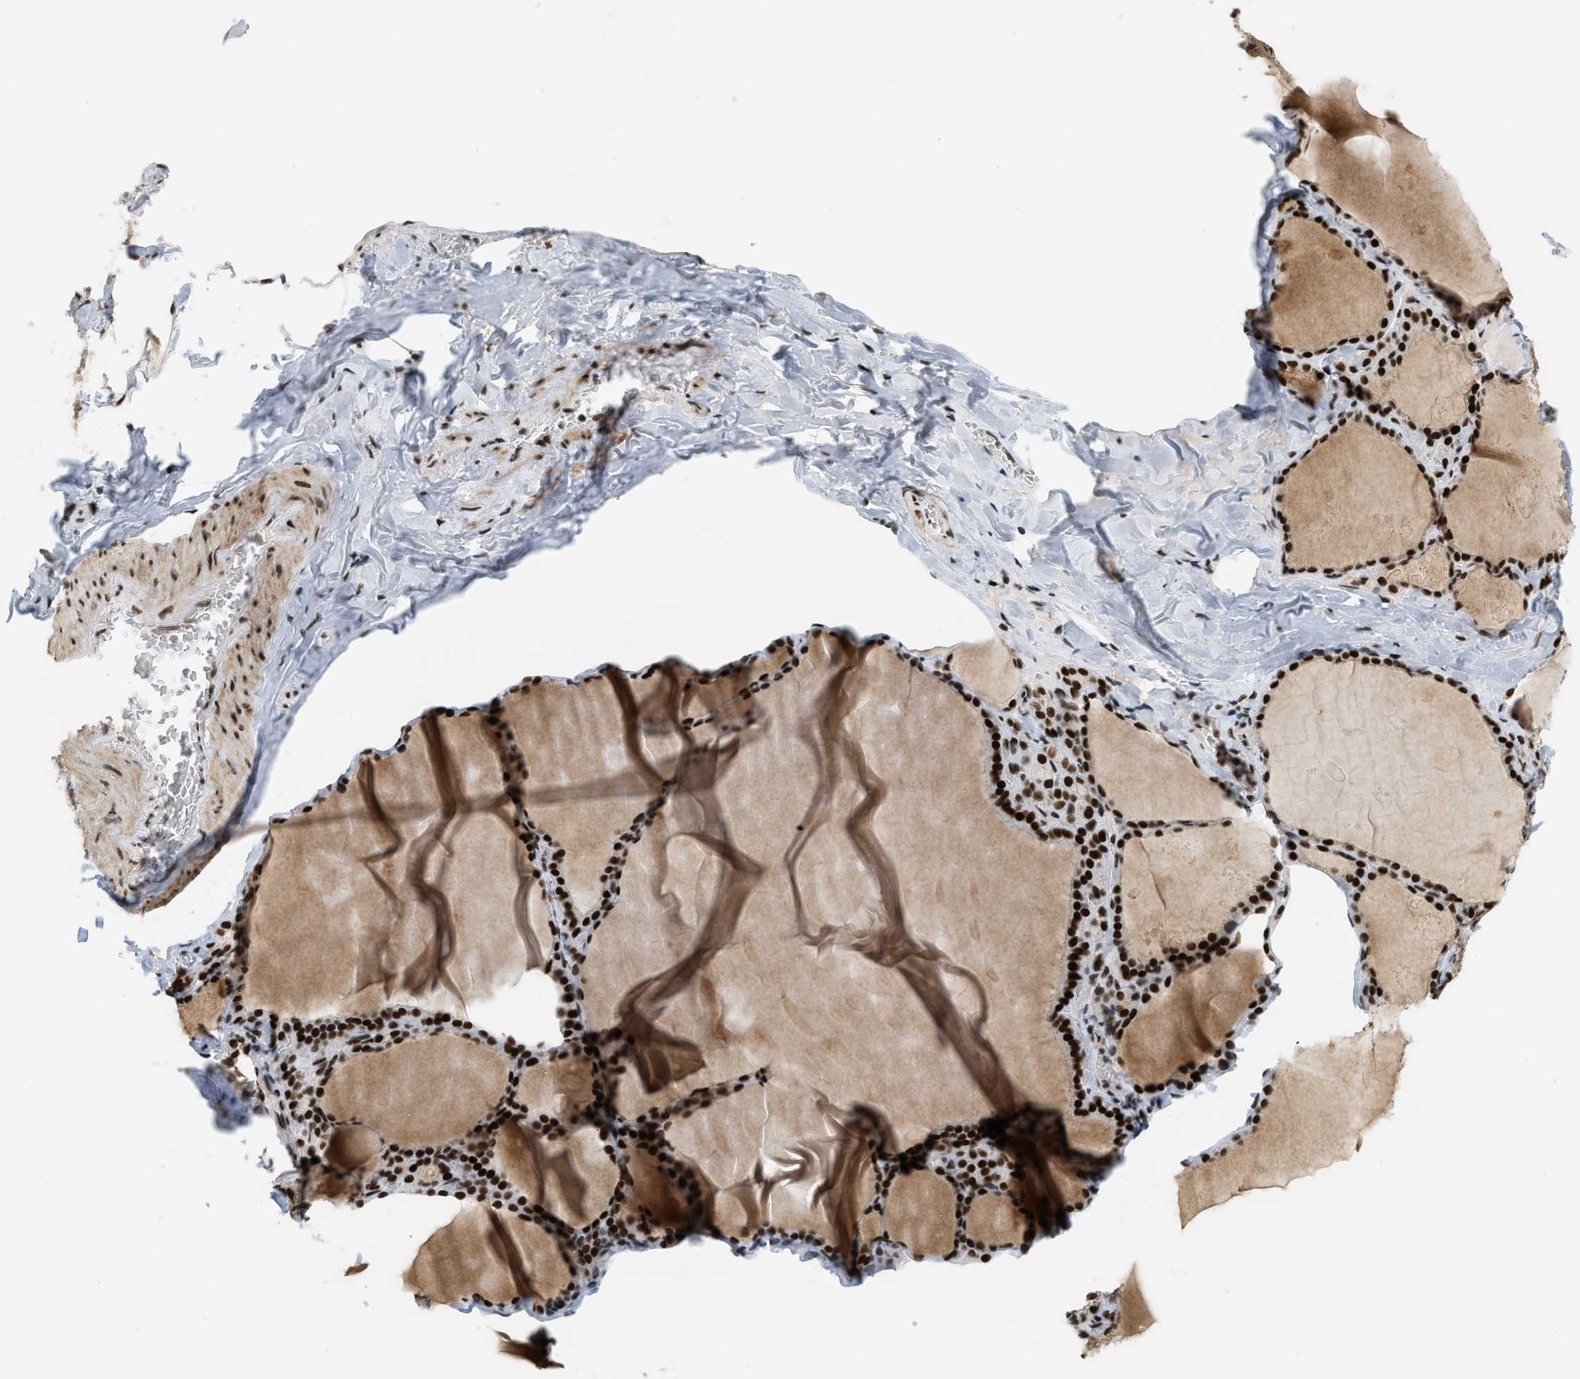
{"staining": {"intensity": "strong", "quantity": ">75%", "location": "nuclear"}, "tissue": "thyroid gland", "cell_type": "Glandular cells", "image_type": "normal", "snomed": [{"axis": "morphology", "description": "Normal tissue, NOS"}, {"axis": "topography", "description": "Thyroid gland"}], "caption": "Brown immunohistochemical staining in benign human thyroid gland shows strong nuclear positivity in about >75% of glandular cells.", "gene": "SMARCB1", "patient": {"sex": "male", "age": 56}}